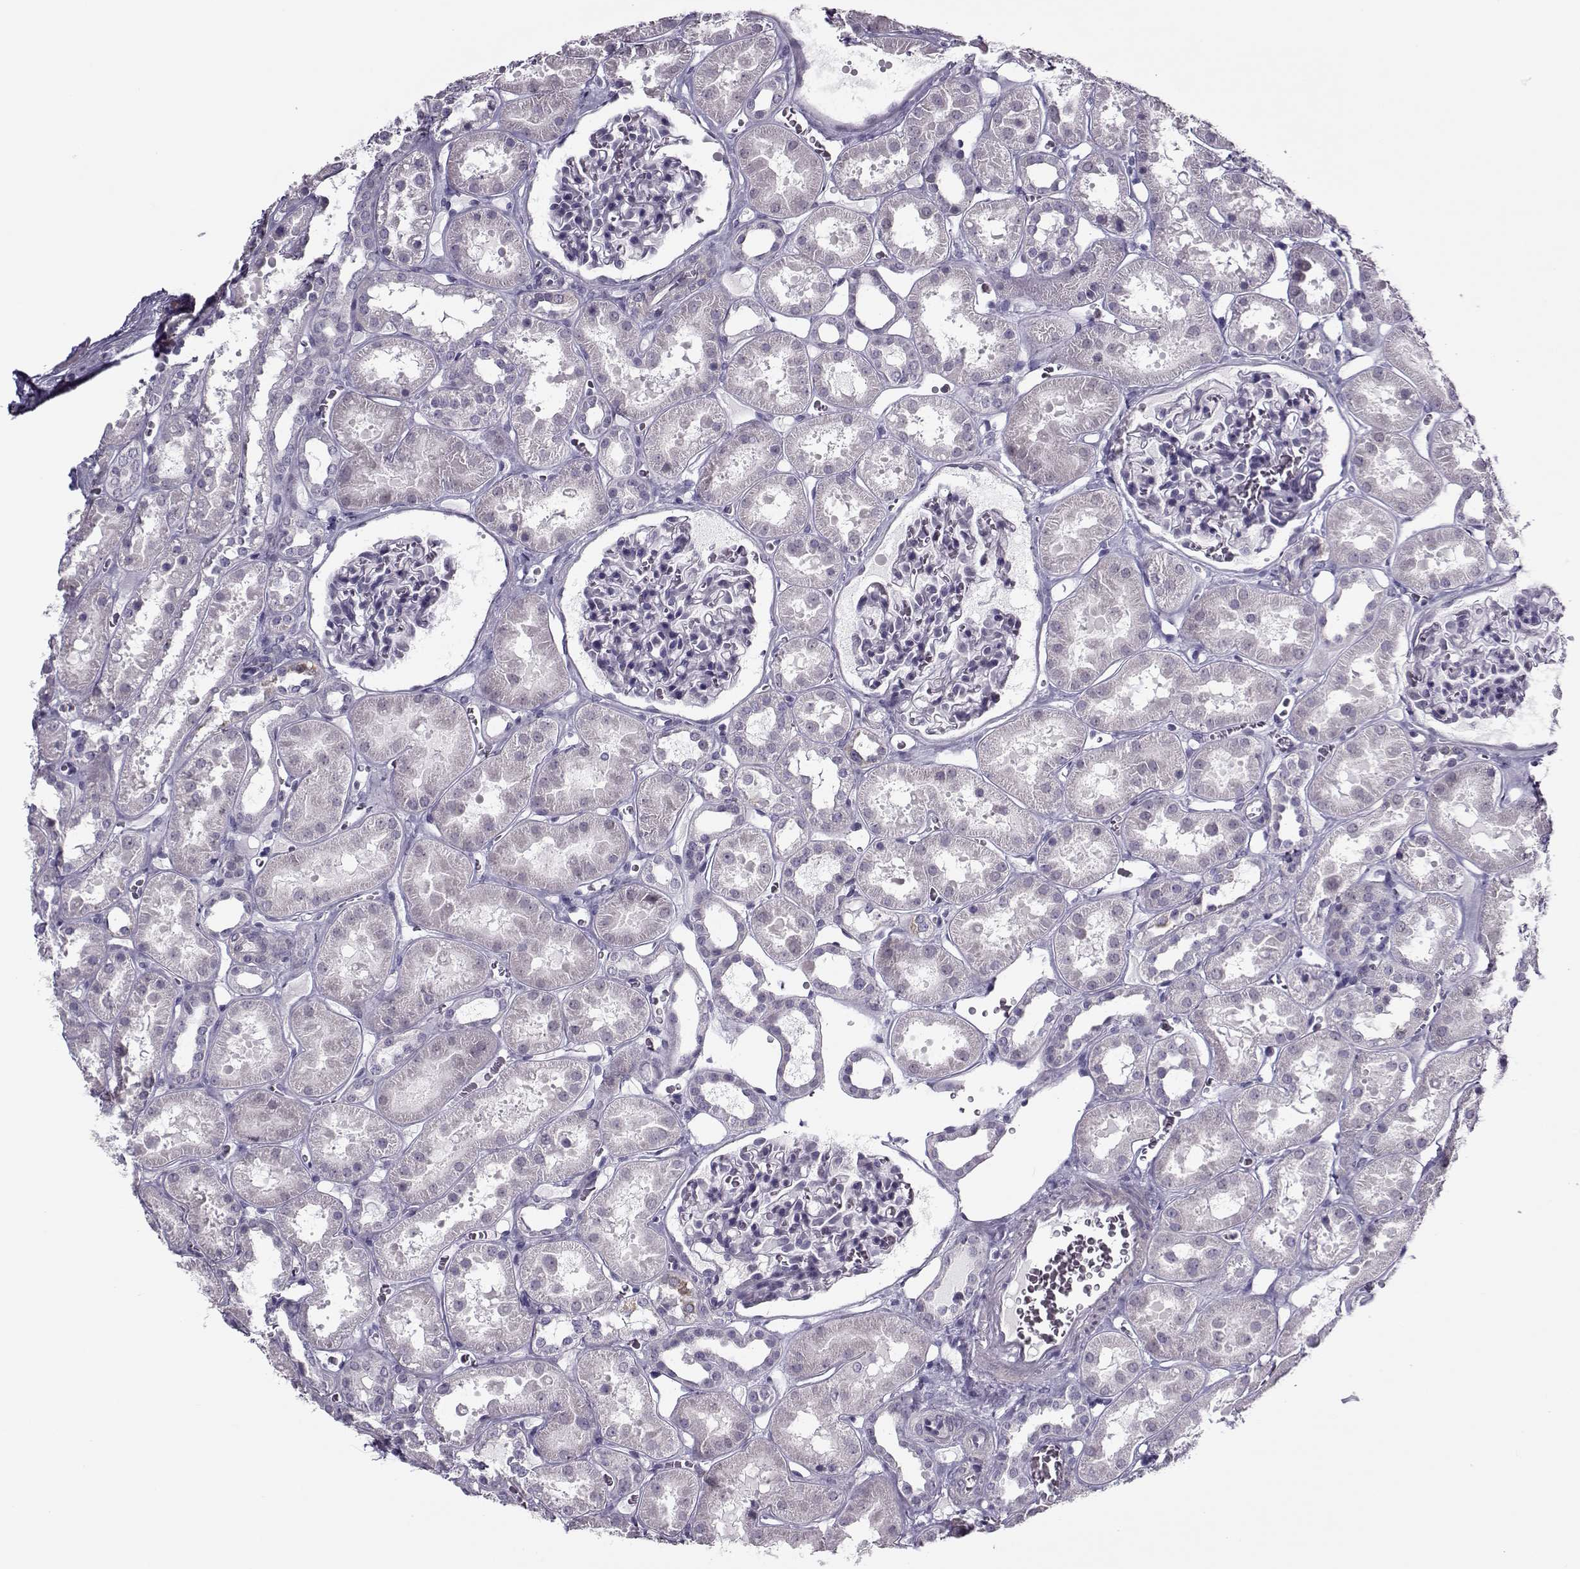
{"staining": {"intensity": "negative", "quantity": "none", "location": "none"}, "tissue": "kidney", "cell_type": "Cells in glomeruli", "image_type": "normal", "snomed": [{"axis": "morphology", "description": "Normal tissue, NOS"}, {"axis": "topography", "description": "Kidney"}], "caption": "This is a histopathology image of immunohistochemistry staining of normal kidney, which shows no positivity in cells in glomeruli. (DAB immunohistochemistry (IHC), high magnification).", "gene": "CIBAR1", "patient": {"sex": "female", "age": 41}}